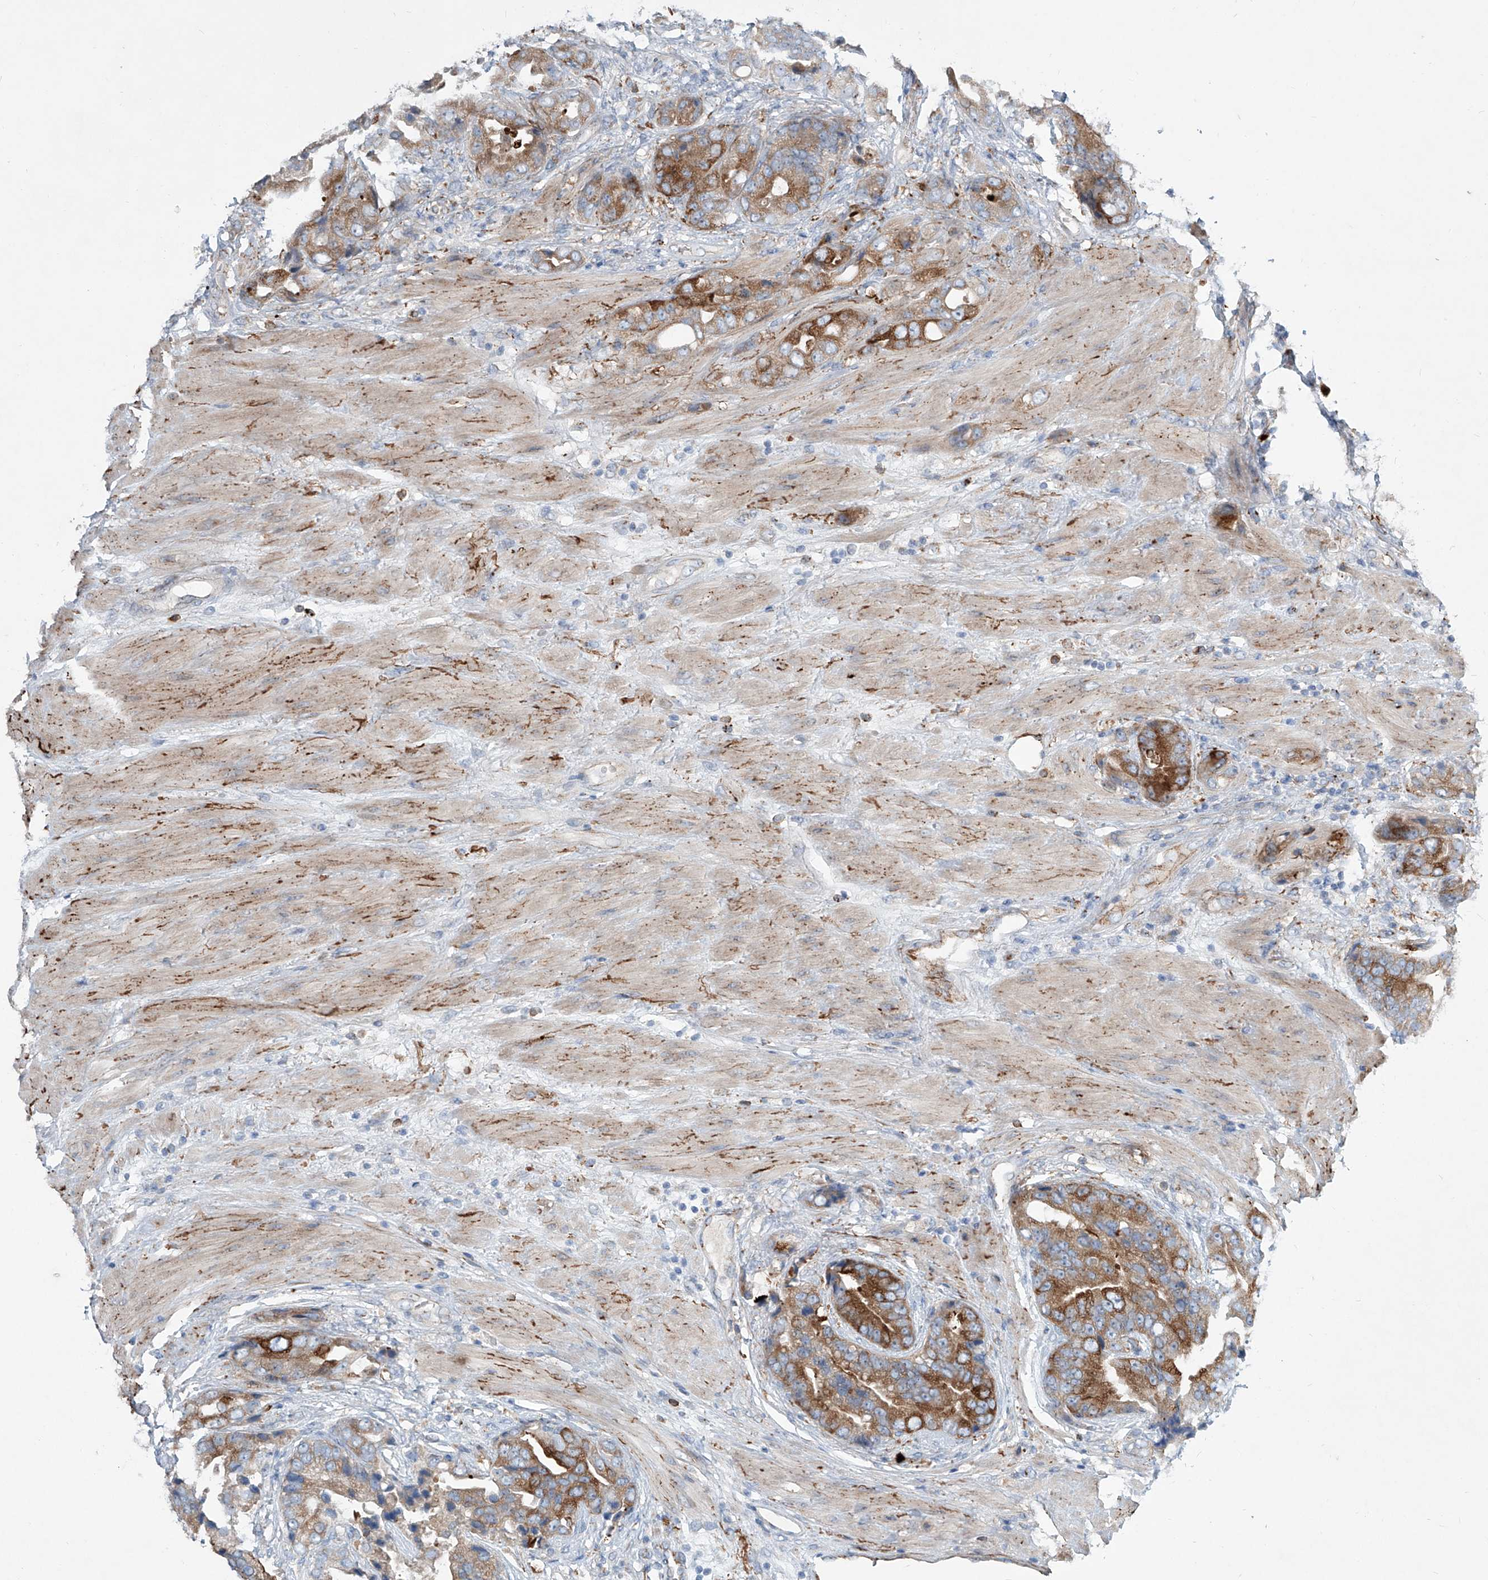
{"staining": {"intensity": "moderate", "quantity": ">75%", "location": "cytoplasmic/membranous"}, "tissue": "prostate cancer", "cell_type": "Tumor cells", "image_type": "cancer", "snomed": [{"axis": "morphology", "description": "Adenocarcinoma, High grade"}, {"axis": "topography", "description": "Prostate"}], "caption": "An immunohistochemistry micrograph of tumor tissue is shown. Protein staining in brown shows moderate cytoplasmic/membranous positivity in high-grade adenocarcinoma (prostate) within tumor cells.", "gene": "CDH5", "patient": {"sex": "male", "age": 70}}